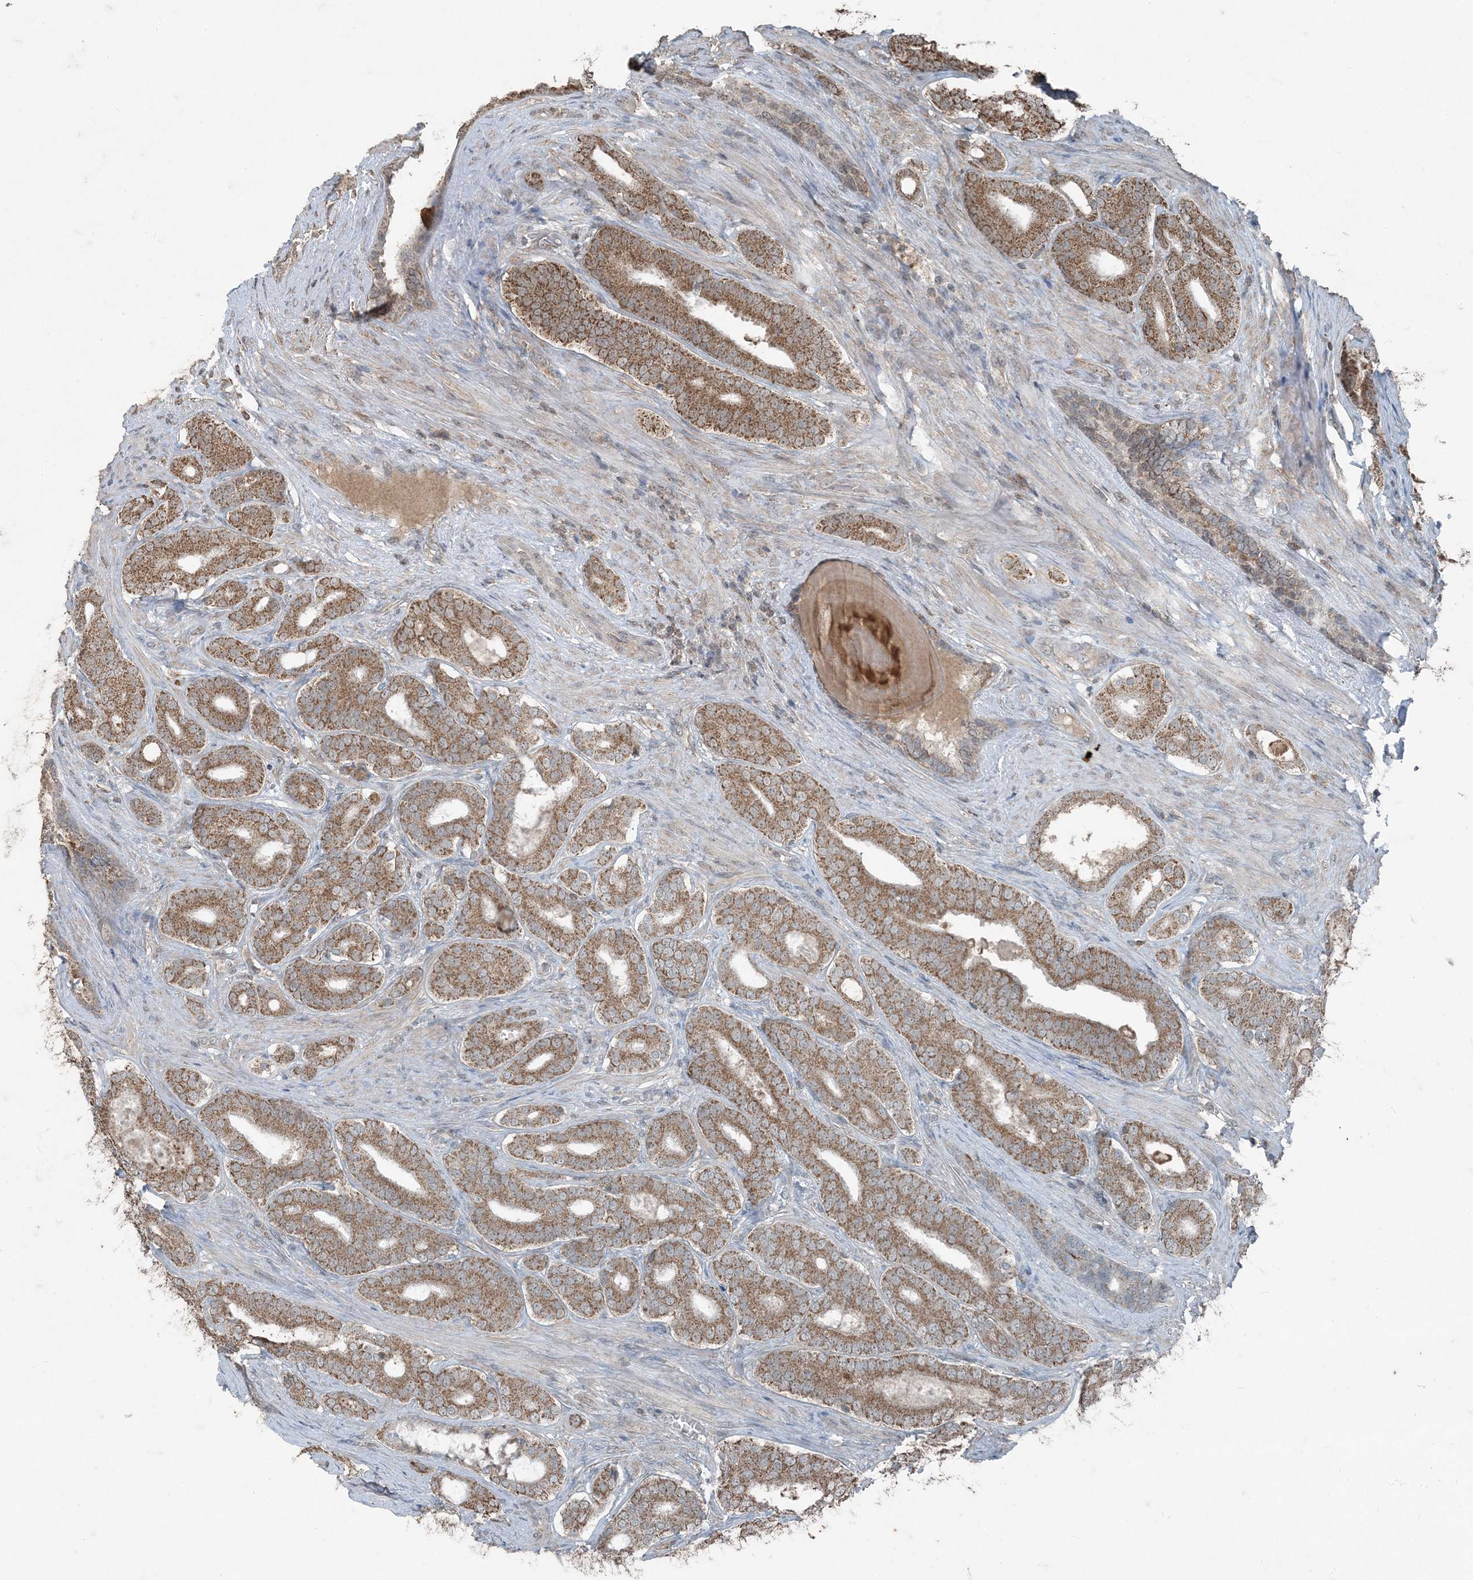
{"staining": {"intensity": "moderate", "quantity": ">75%", "location": "cytoplasmic/membranous"}, "tissue": "prostate cancer", "cell_type": "Tumor cells", "image_type": "cancer", "snomed": [{"axis": "morphology", "description": "Adenocarcinoma, High grade"}, {"axis": "topography", "description": "Prostate"}], "caption": "Protein staining shows moderate cytoplasmic/membranous positivity in approximately >75% of tumor cells in high-grade adenocarcinoma (prostate). (DAB (3,3'-diaminobenzidine) = brown stain, brightfield microscopy at high magnification).", "gene": "GNL1", "patient": {"sex": "male", "age": 60}}